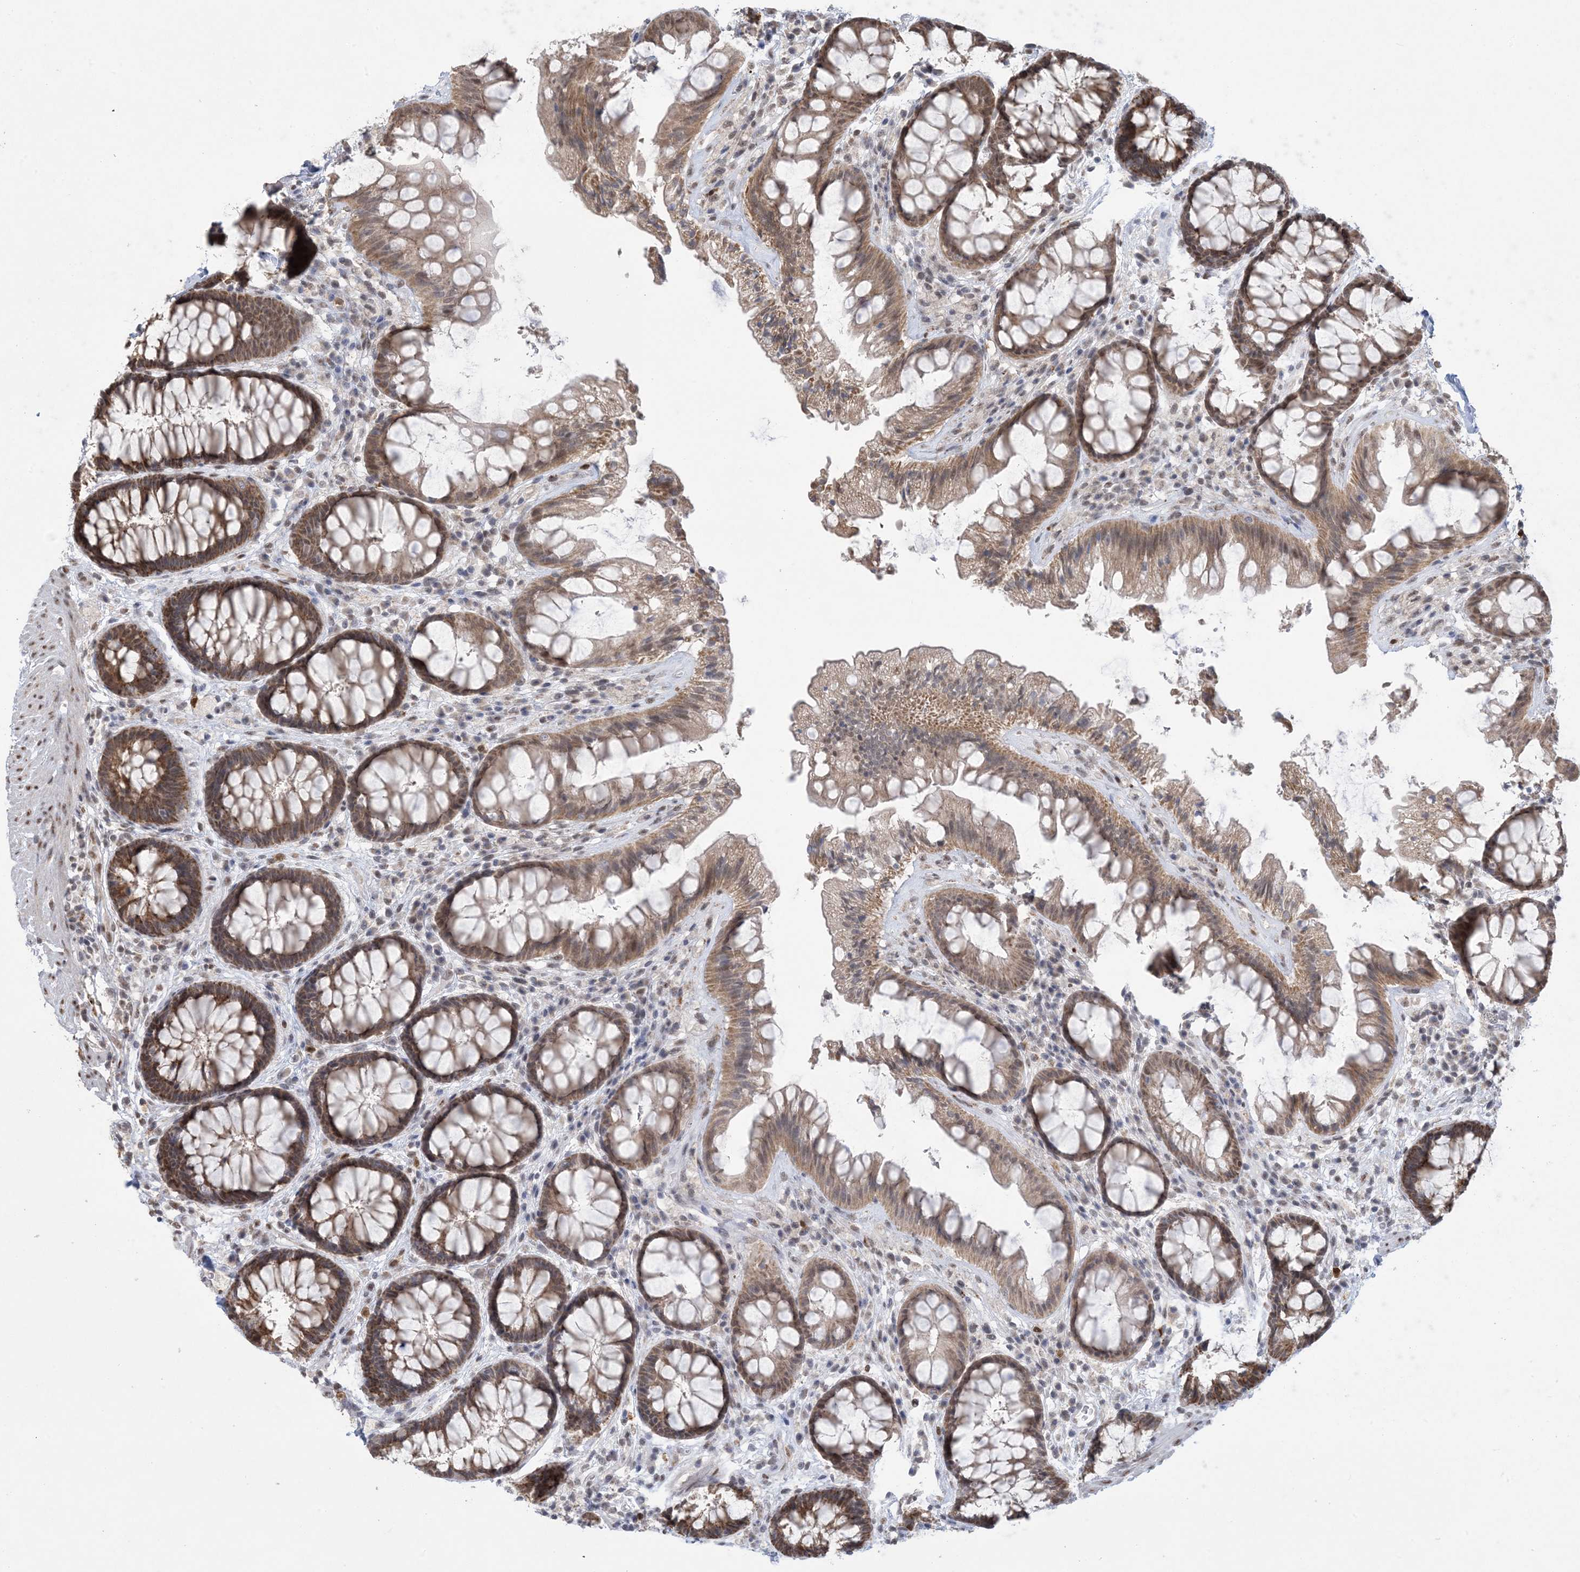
{"staining": {"intensity": "moderate", "quantity": ">75%", "location": "cytoplasmic/membranous,nuclear"}, "tissue": "rectum", "cell_type": "Glandular cells", "image_type": "normal", "snomed": [{"axis": "morphology", "description": "Normal tissue, NOS"}, {"axis": "topography", "description": "Rectum"}], "caption": "Immunohistochemical staining of normal human rectum reveals moderate cytoplasmic/membranous,nuclear protein staining in approximately >75% of glandular cells. (DAB (3,3'-diaminobenzidine) IHC with brightfield microscopy, high magnification).", "gene": "TRMT10C", "patient": {"sex": "female", "age": 46}}